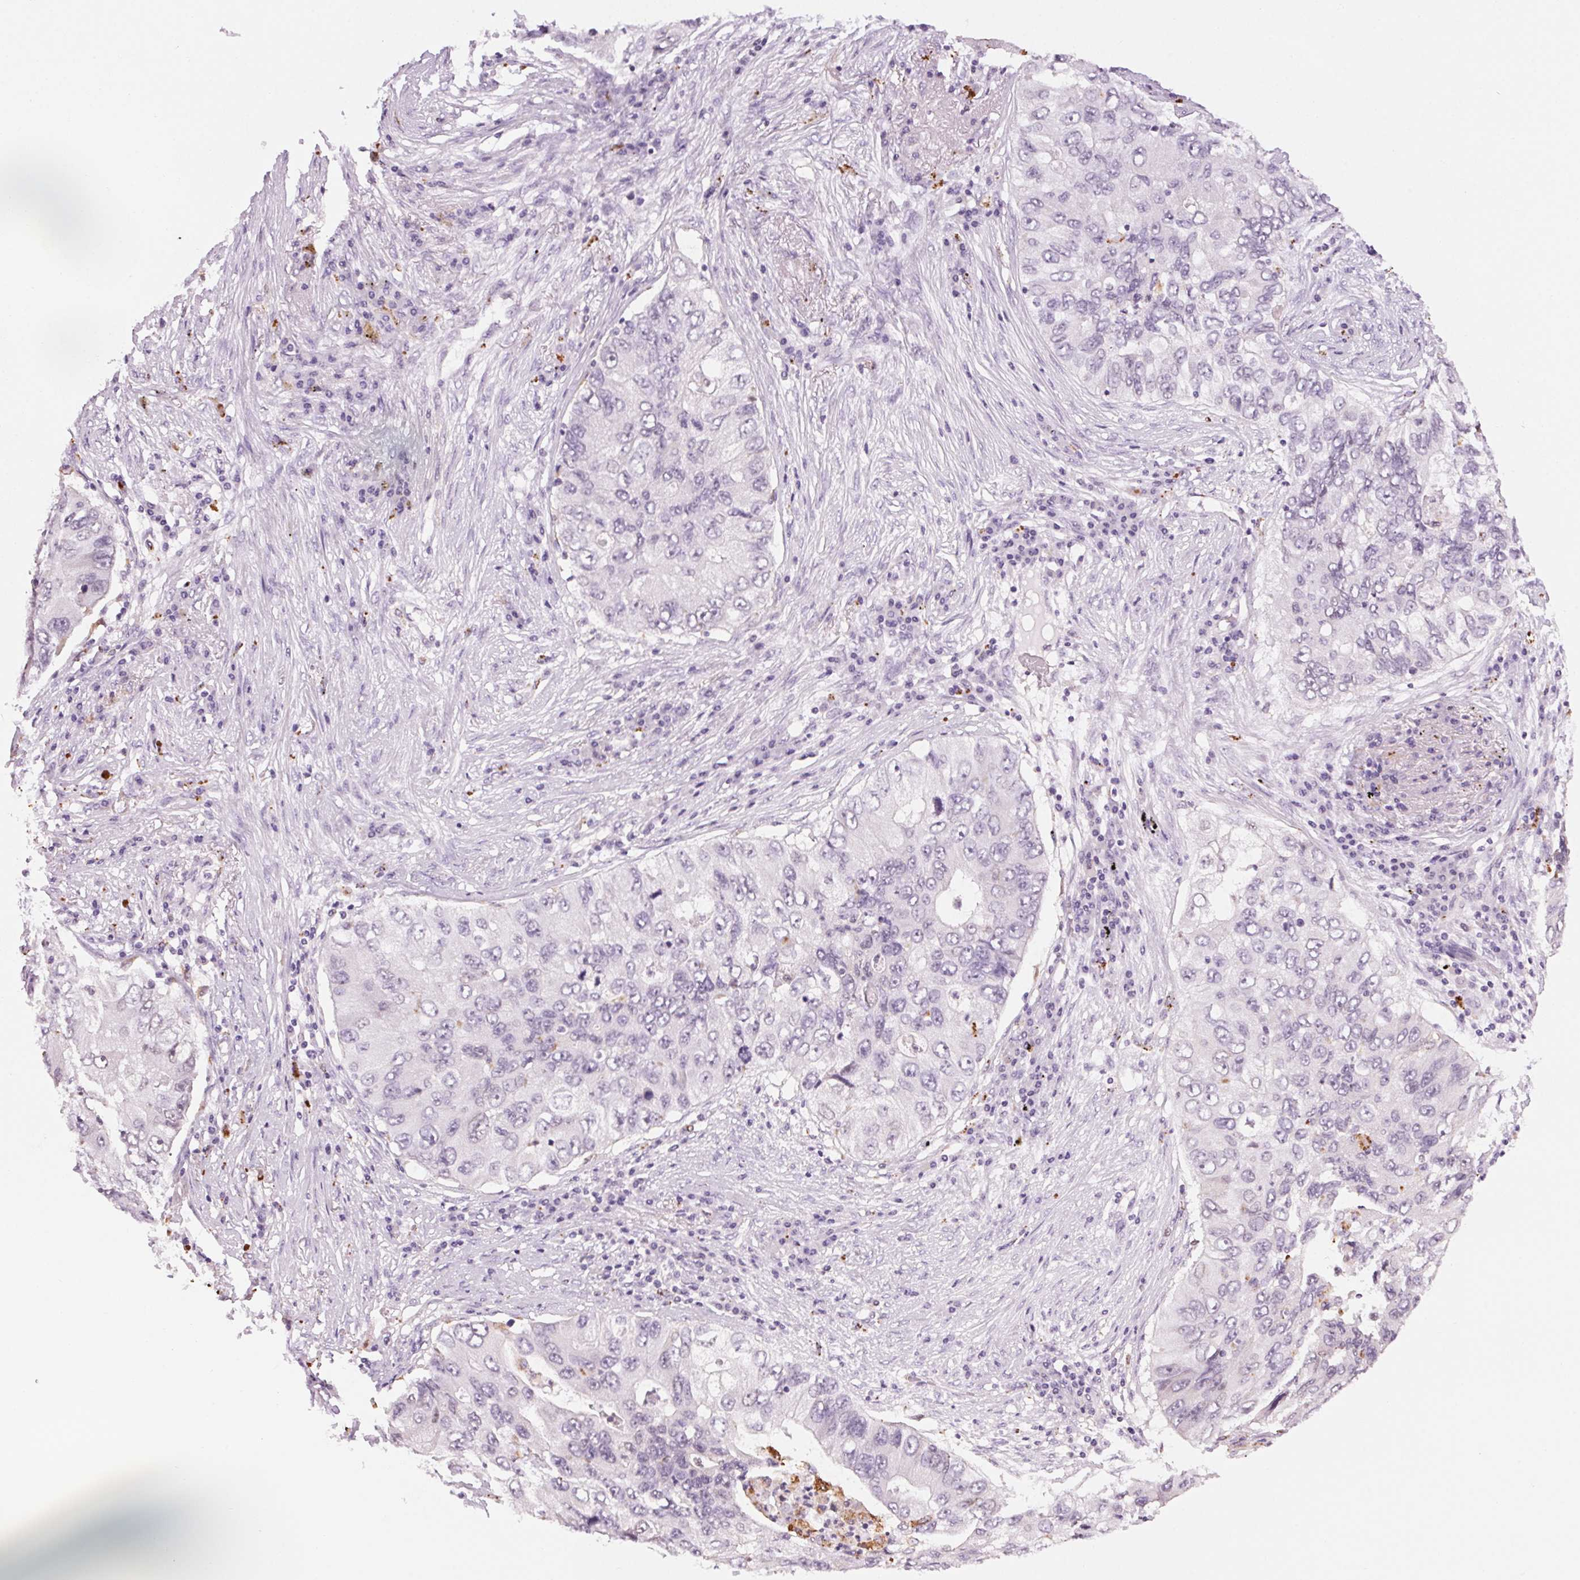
{"staining": {"intensity": "negative", "quantity": "none", "location": "none"}, "tissue": "lung cancer", "cell_type": "Tumor cells", "image_type": "cancer", "snomed": [{"axis": "morphology", "description": "Adenocarcinoma, NOS"}, {"axis": "morphology", "description": "Adenocarcinoma, metastatic, NOS"}, {"axis": "topography", "description": "Lymph node"}, {"axis": "topography", "description": "Lung"}], "caption": "IHC micrograph of lung adenocarcinoma stained for a protein (brown), which demonstrates no expression in tumor cells. The staining was performed using DAB (3,3'-diaminobenzidine) to visualize the protein expression in brown, while the nuclei were stained in blue with hematoxylin (Magnification: 20x).", "gene": "MPO", "patient": {"sex": "female", "age": 54}}